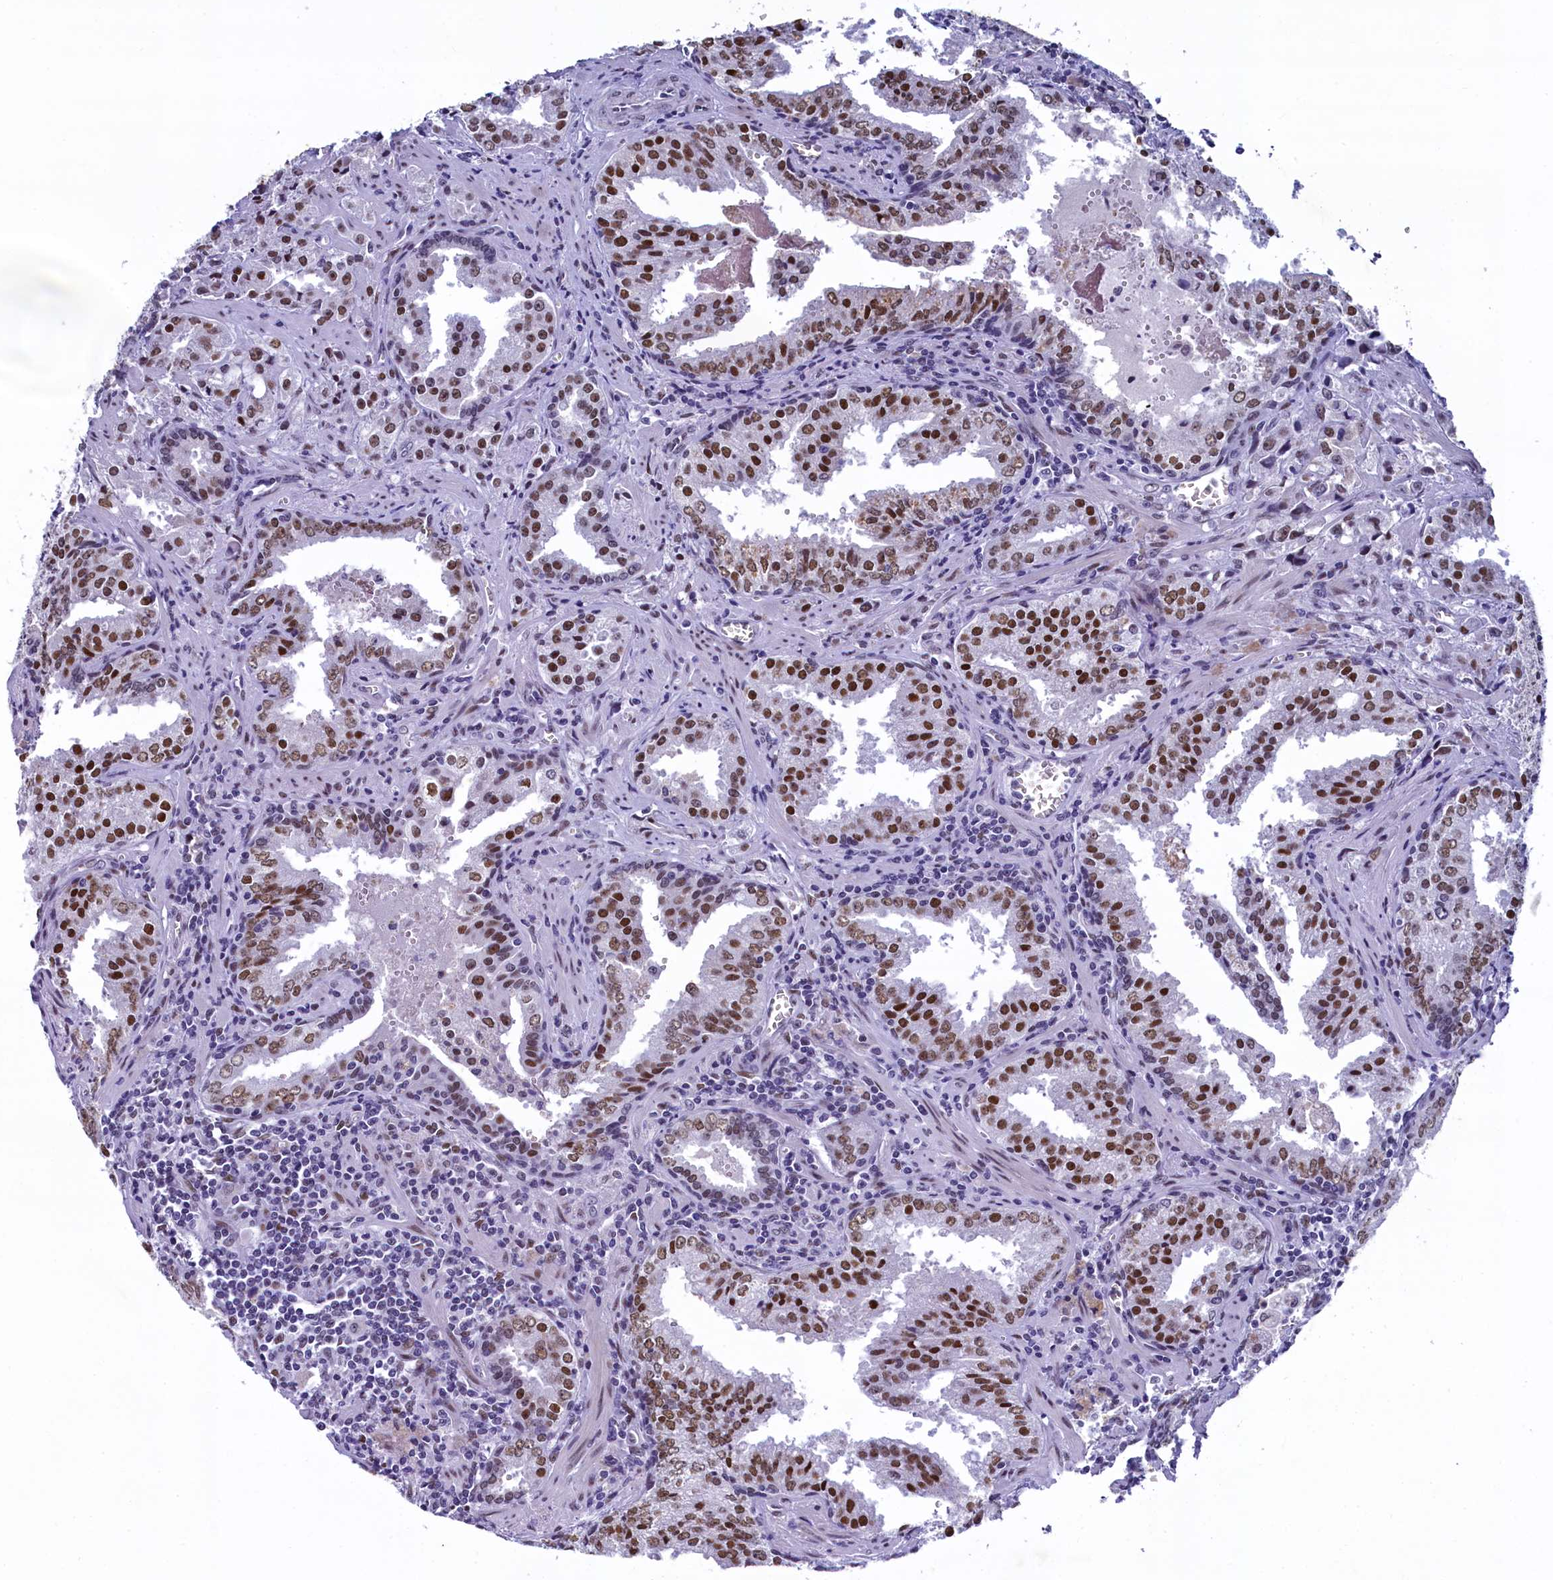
{"staining": {"intensity": "moderate", "quantity": ">75%", "location": "nuclear"}, "tissue": "prostate cancer", "cell_type": "Tumor cells", "image_type": "cancer", "snomed": [{"axis": "morphology", "description": "Adenocarcinoma, High grade"}, {"axis": "topography", "description": "Prostate"}], "caption": "High-grade adenocarcinoma (prostate) tissue shows moderate nuclear staining in about >75% of tumor cells, visualized by immunohistochemistry. The staining was performed using DAB, with brown indicating positive protein expression. Nuclei are stained blue with hematoxylin.", "gene": "SUGP2", "patient": {"sex": "male", "age": 68}}